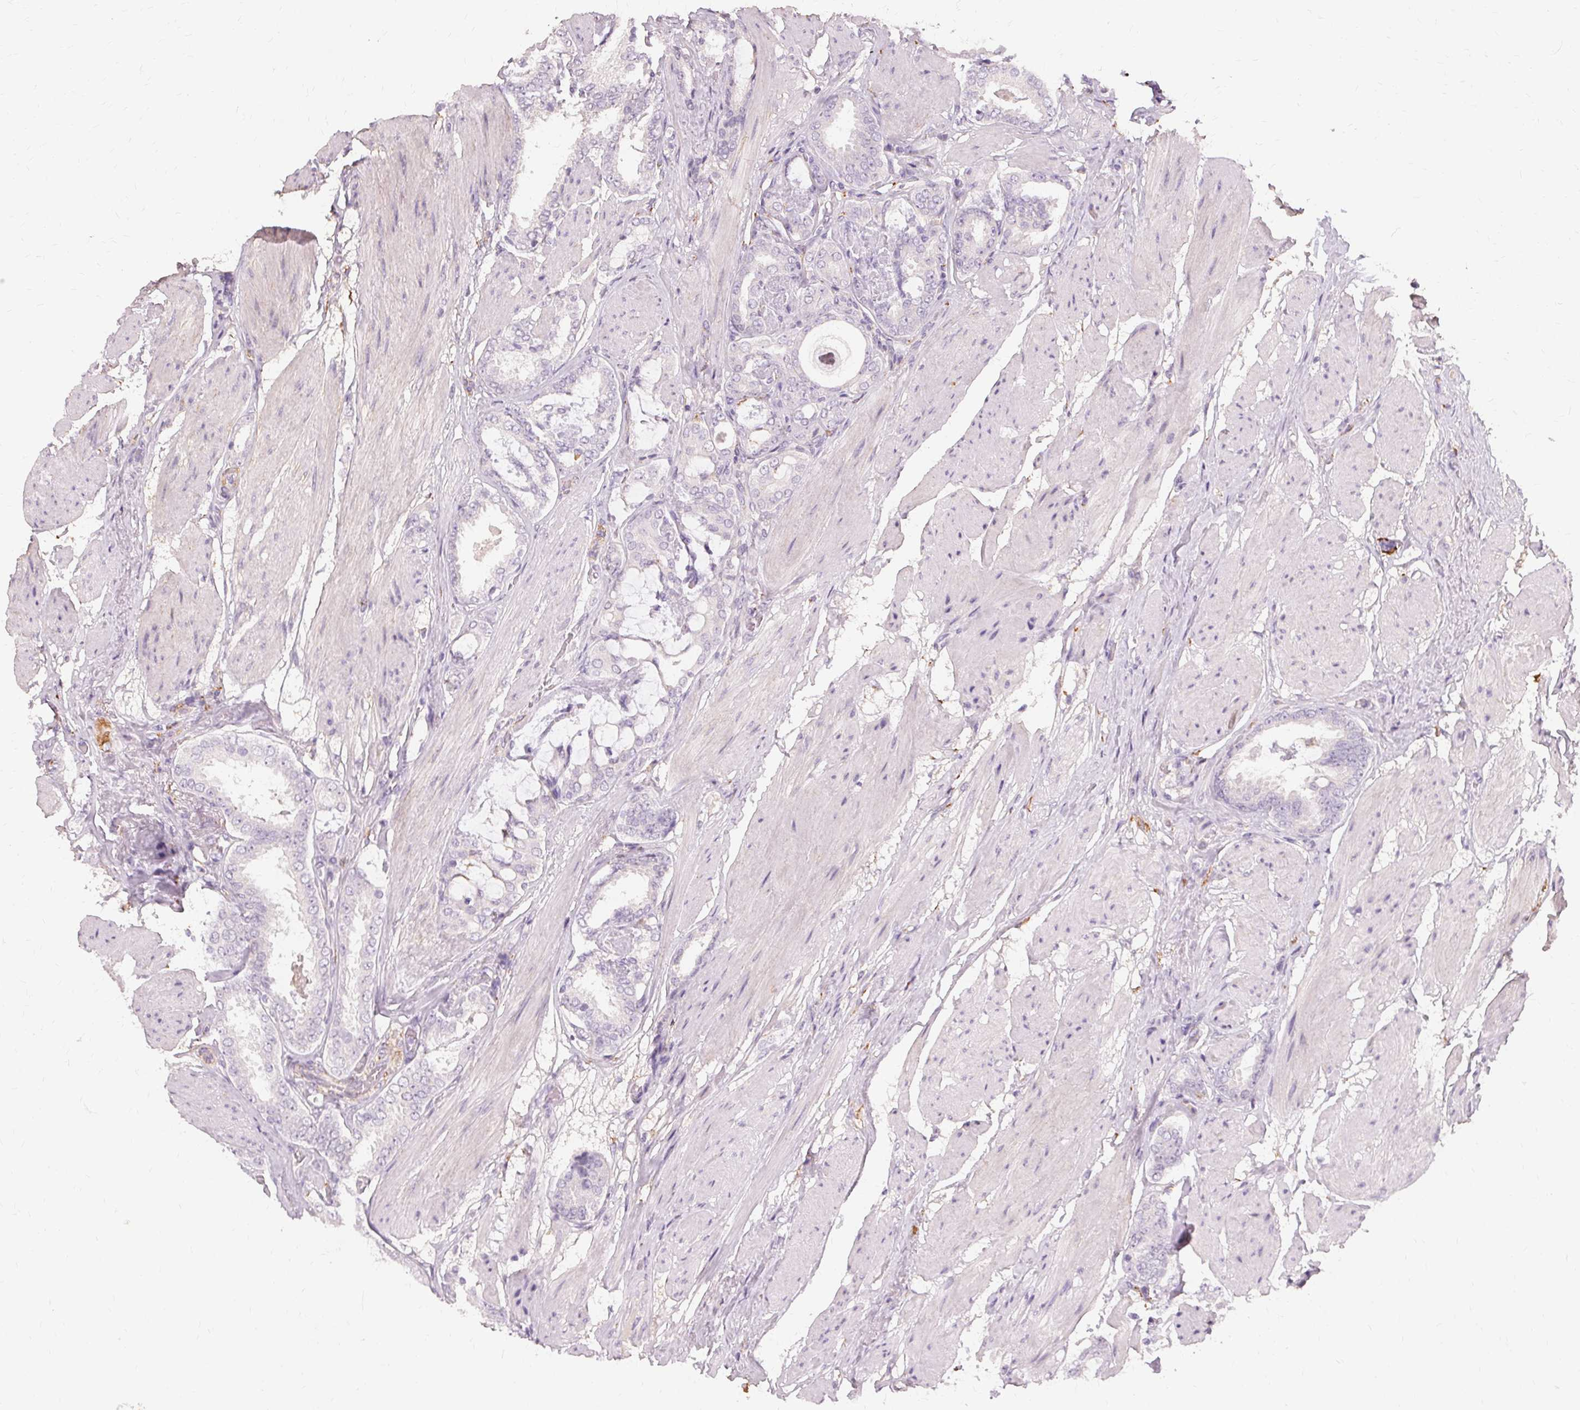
{"staining": {"intensity": "negative", "quantity": "none", "location": "none"}, "tissue": "prostate cancer", "cell_type": "Tumor cells", "image_type": "cancer", "snomed": [{"axis": "morphology", "description": "Adenocarcinoma, High grade"}, {"axis": "topography", "description": "Prostate"}], "caption": "An image of prostate adenocarcinoma (high-grade) stained for a protein displays no brown staining in tumor cells.", "gene": "IFNGR1", "patient": {"sex": "male", "age": 63}}